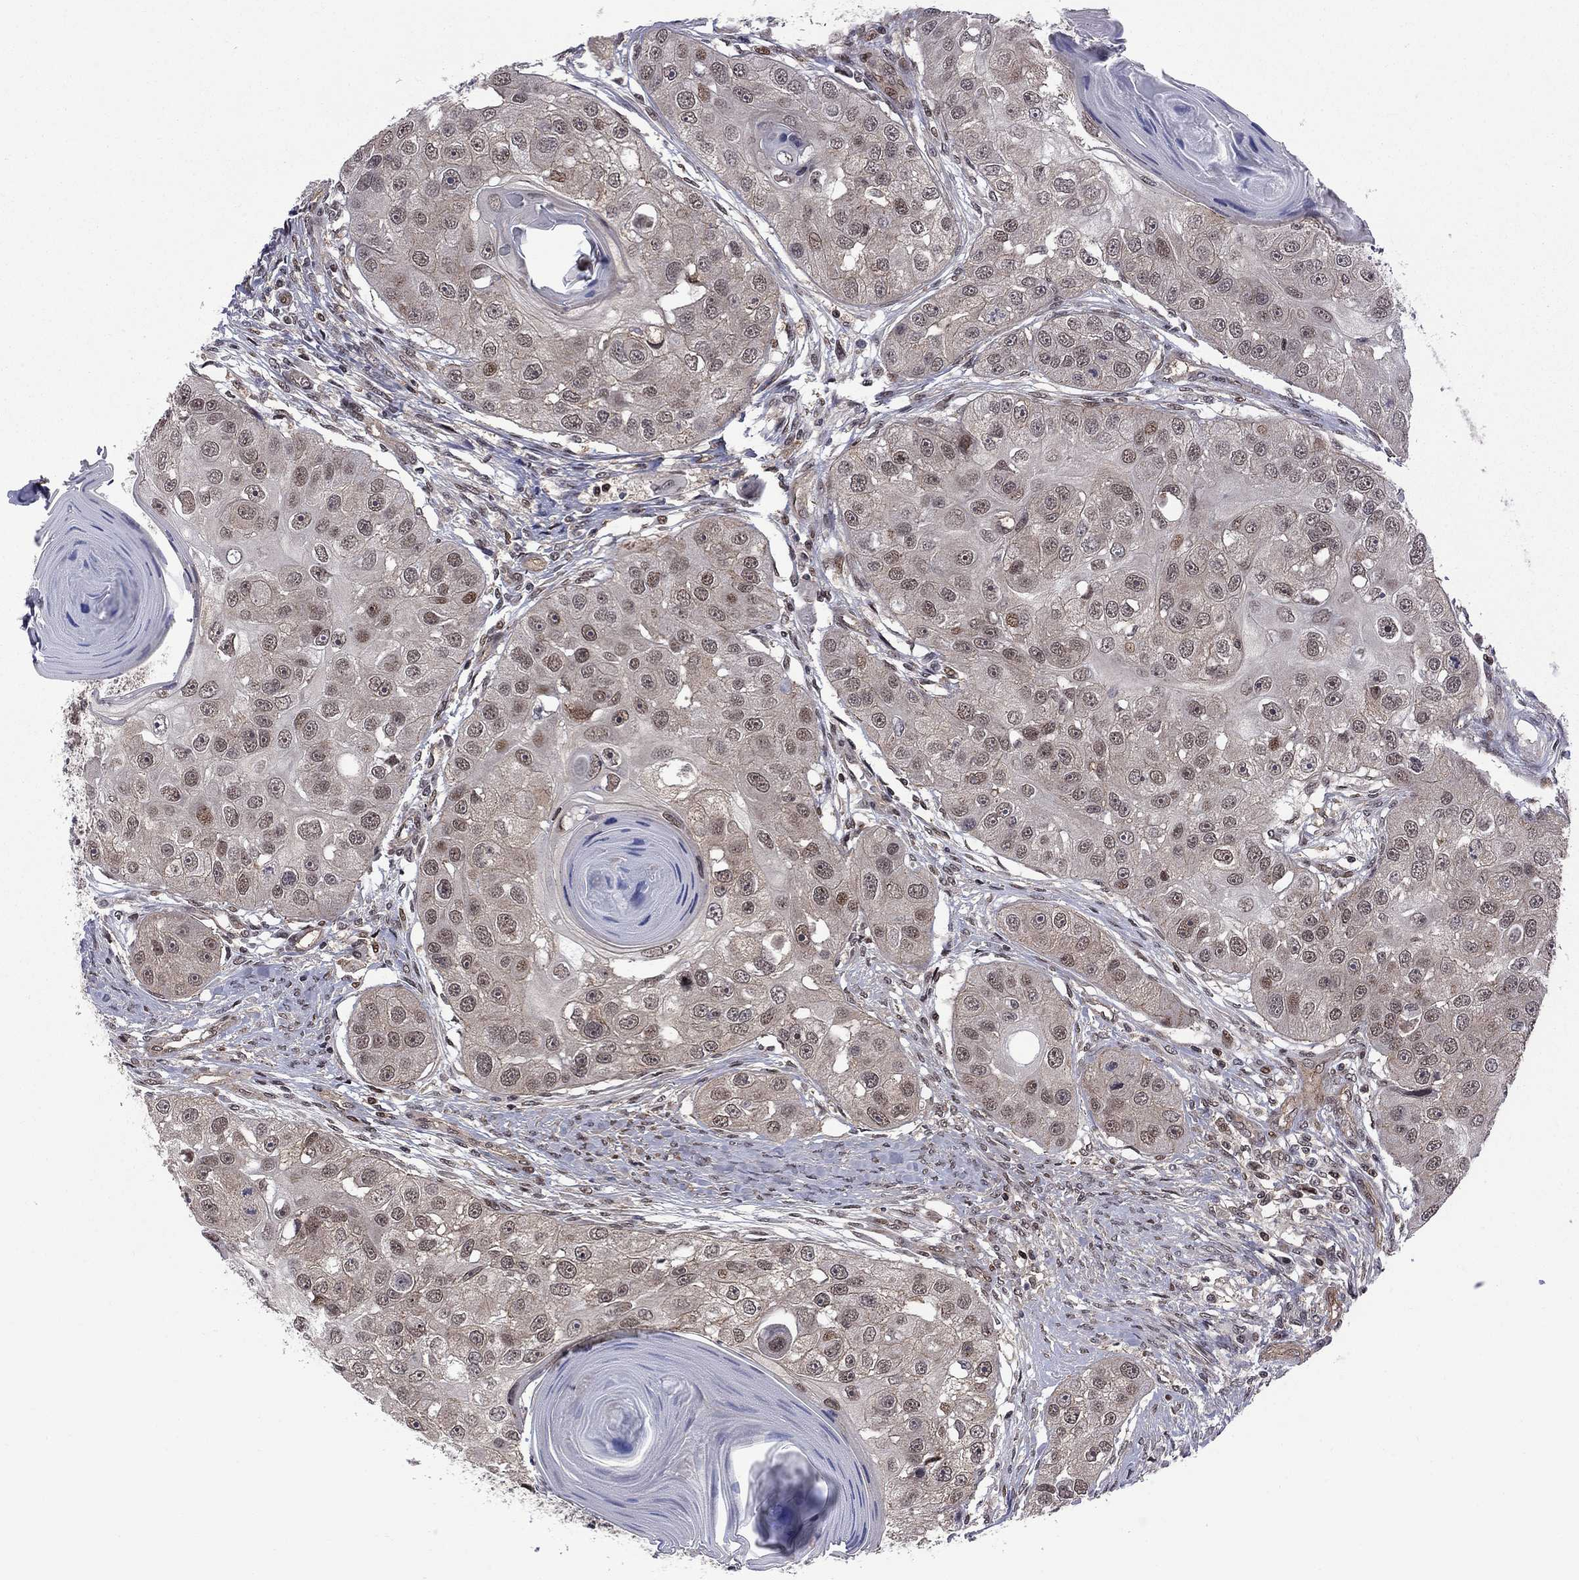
{"staining": {"intensity": "moderate", "quantity": "25%-75%", "location": "nuclear"}, "tissue": "head and neck cancer", "cell_type": "Tumor cells", "image_type": "cancer", "snomed": [{"axis": "morphology", "description": "Normal tissue, NOS"}, {"axis": "morphology", "description": "Squamous cell carcinoma, NOS"}, {"axis": "topography", "description": "Skeletal muscle"}, {"axis": "topography", "description": "Head-Neck"}], "caption": "Brown immunohistochemical staining in head and neck squamous cell carcinoma exhibits moderate nuclear positivity in about 25%-75% of tumor cells.", "gene": "BRF1", "patient": {"sex": "male", "age": 51}}